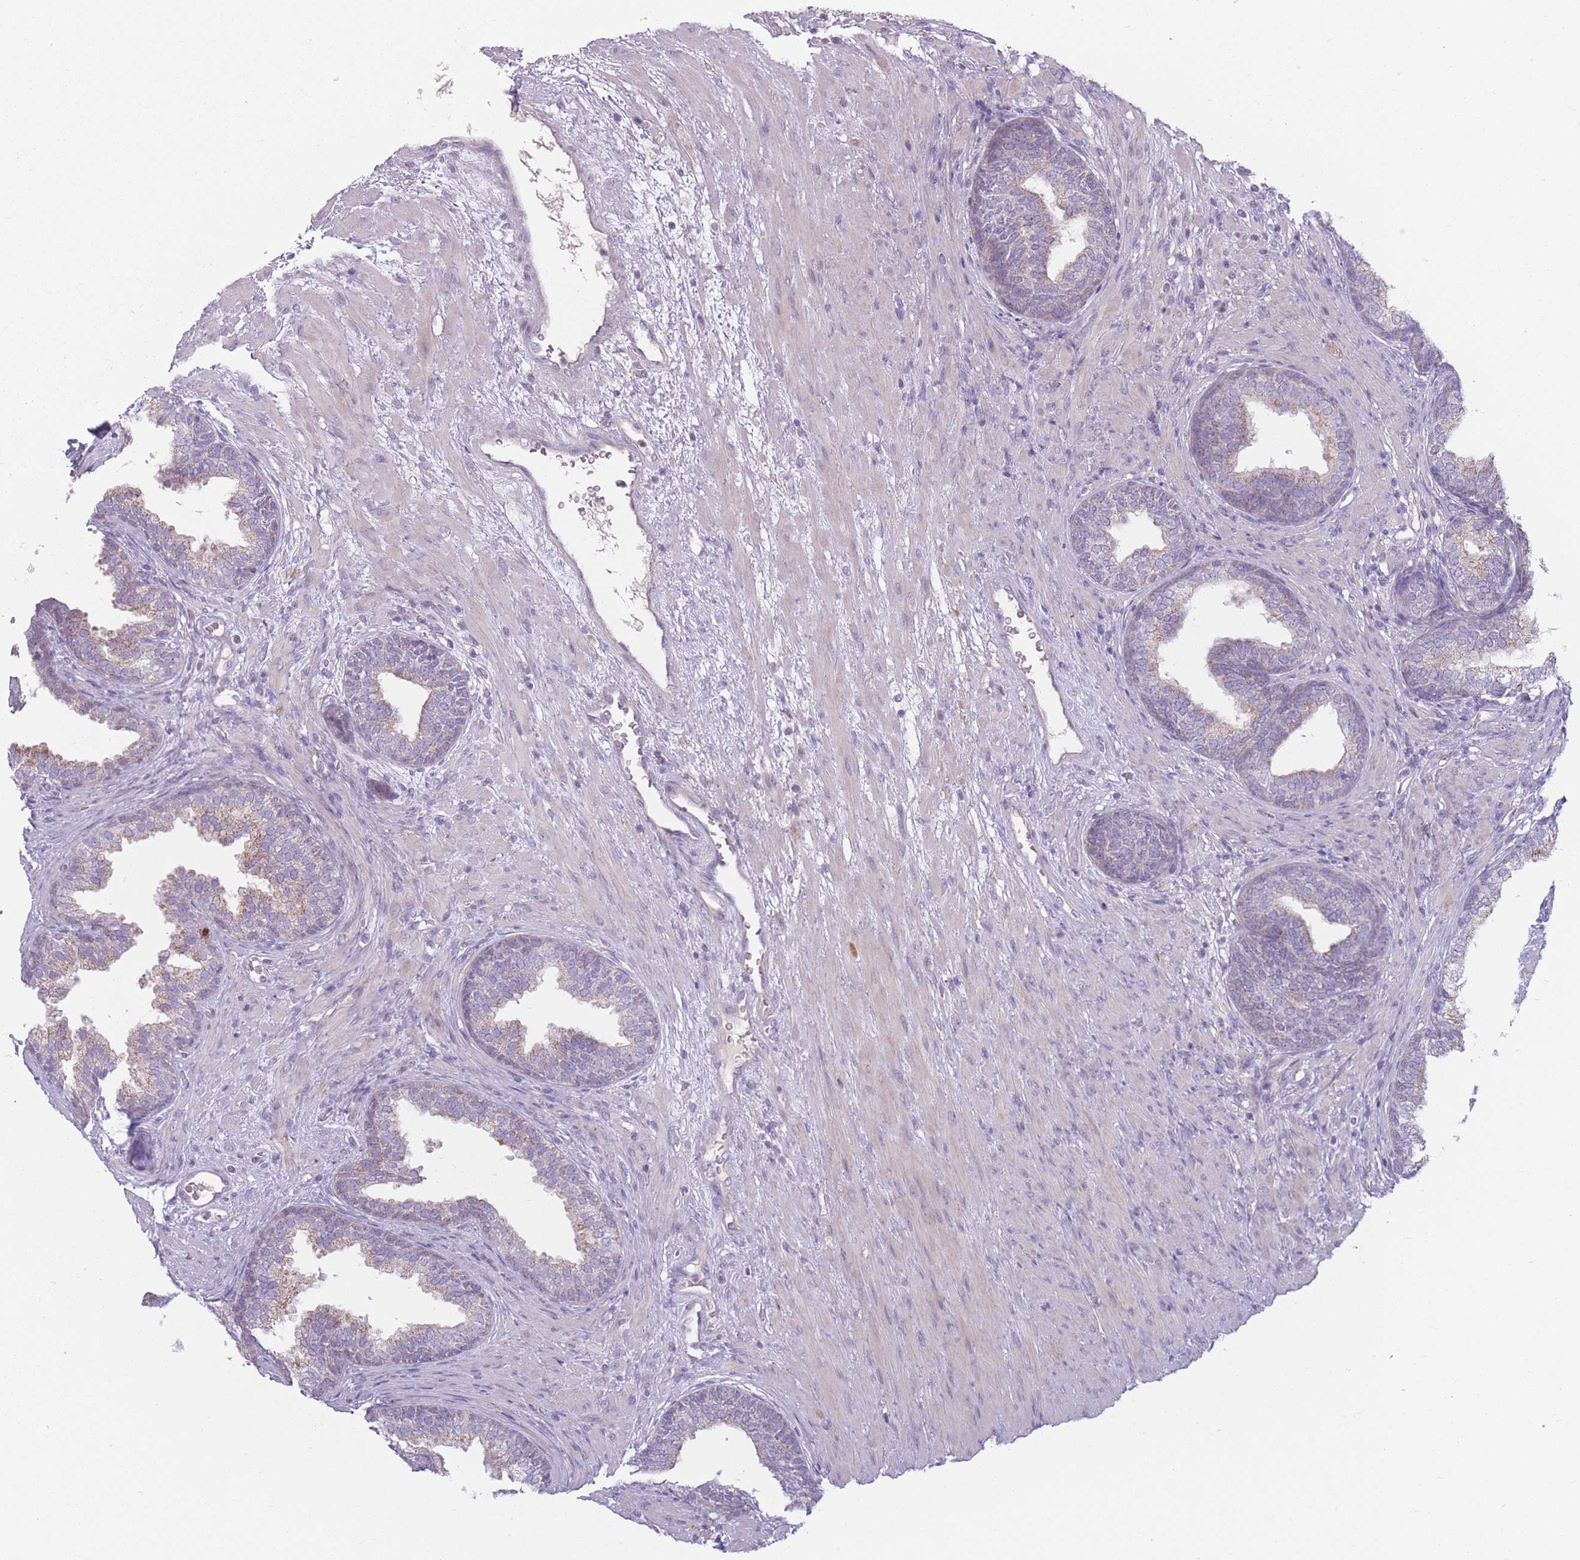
{"staining": {"intensity": "moderate", "quantity": "25%-75%", "location": "cytoplasmic/membranous"}, "tissue": "prostate", "cell_type": "Glandular cells", "image_type": "normal", "snomed": [{"axis": "morphology", "description": "Normal tissue, NOS"}, {"axis": "topography", "description": "Prostate"}], "caption": "A histopathology image of prostate stained for a protein demonstrates moderate cytoplasmic/membranous brown staining in glandular cells. (DAB (3,3'-diaminobenzidine) = brown stain, brightfield microscopy at high magnification).", "gene": "PEX11B", "patient": {"sex": "male", "age": 76}}